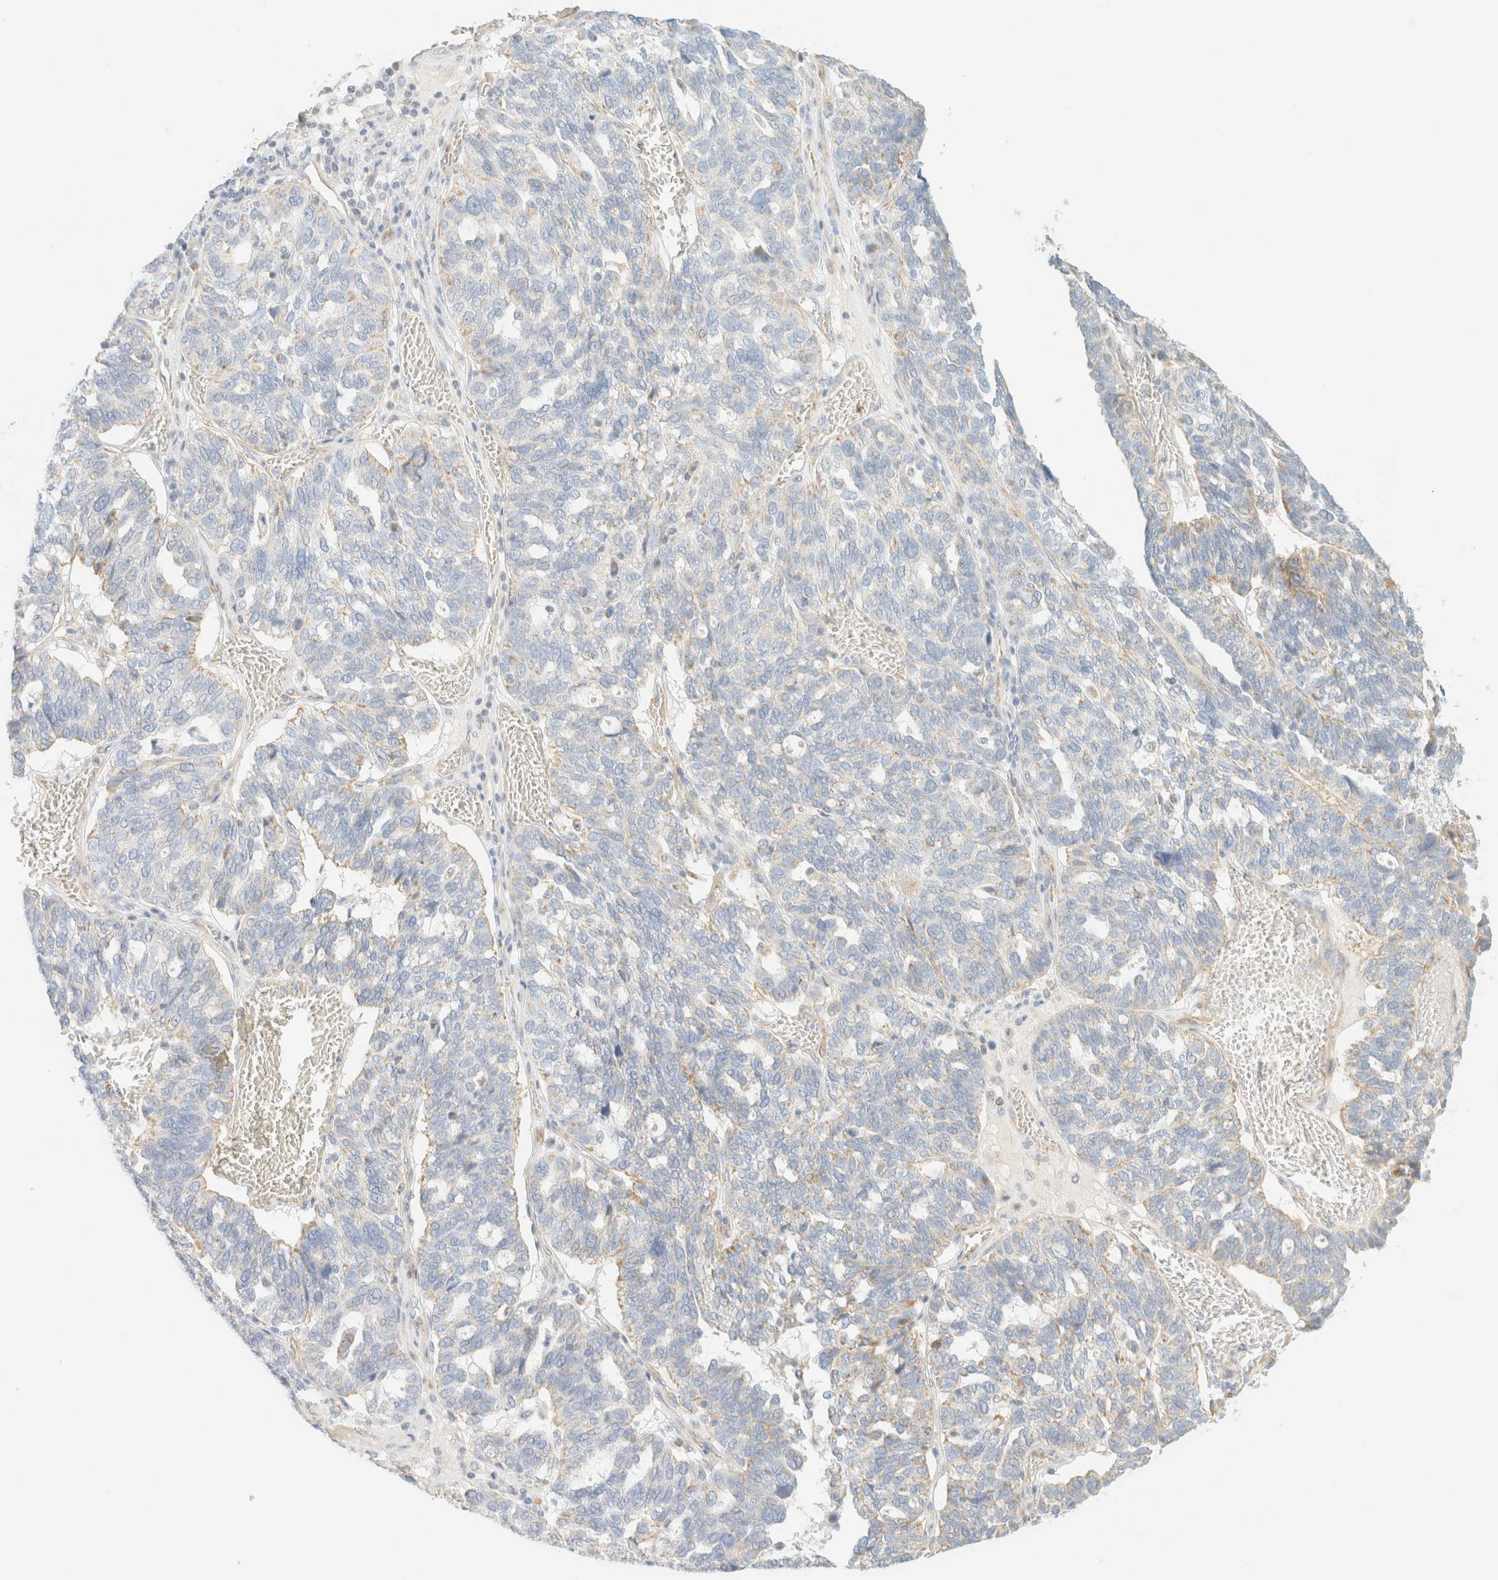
{"staining": {"intensity": "weak", "quantity": "<25%", "location": "cytoplasmic/membranous"}, "tissue": "ovarian cancer", "cell_type": "Tumor cells", "image_type": "cancer", "snomed": [{"axis": "morphology", "description": "Cystadenocarcinoma, serous, NOS"}, {"axis": "topography", "description": "Ovary"}], "caption": "Serous cystadenocarcinoma (ovarian) stained for a protein using immunohistochemistry shows no expression tumor cells.", "gene": "MRM3", "patient": {"sex": "female", "age": 59}}